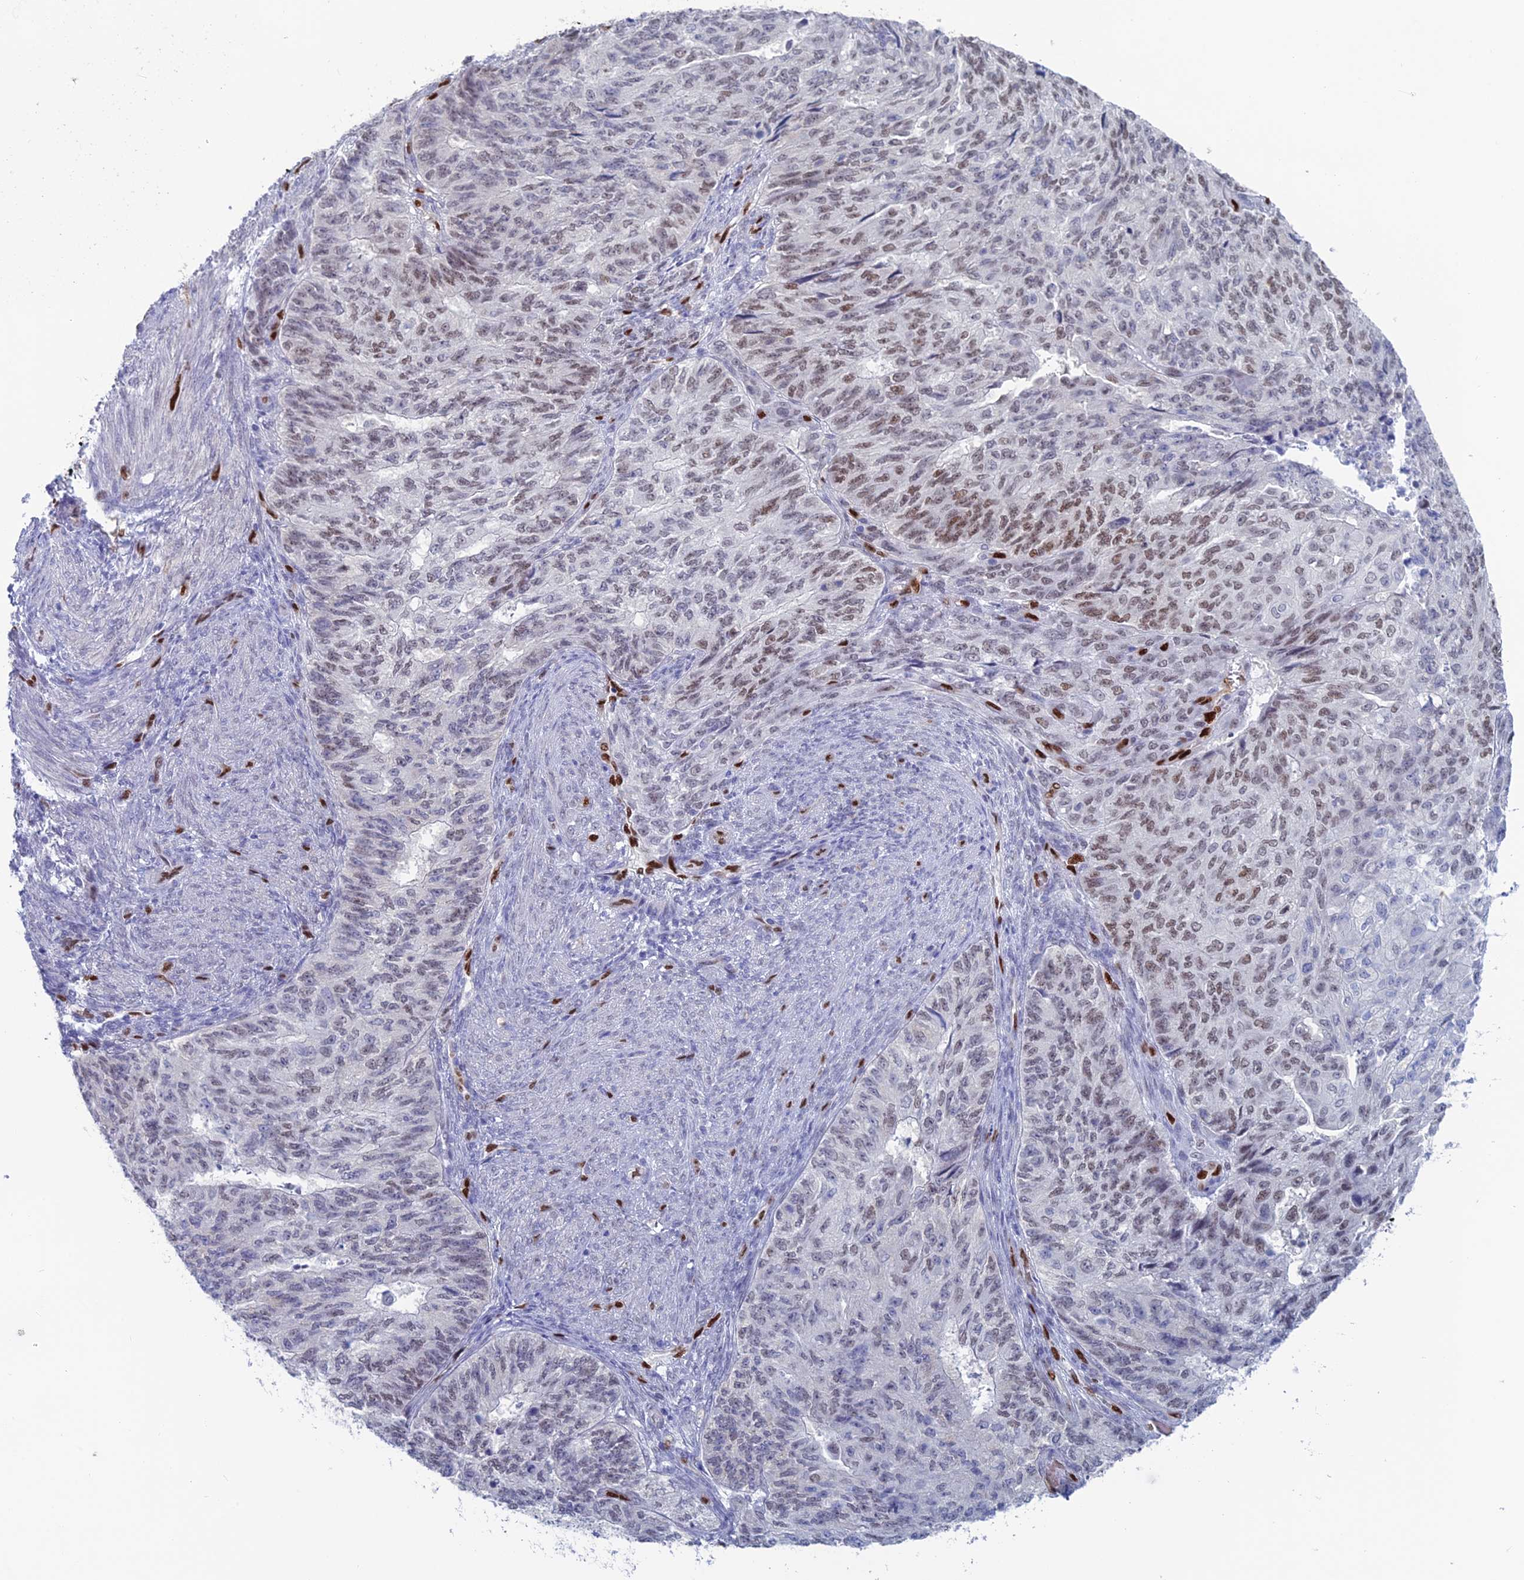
{"staining": {"intensity": "moderate", "quantity": "25%-75%", "location": "nuclear"}, "tissue": "endometrial cancer", "cell_type": "Tumor cells", "image_type": "cancer", "snomed": [{"axis": "morphology", "description": "Adenocarcinoma, NOS"}, {"axis": "topography", "description": "Endometrium"}], "caption": "Approximately 25%-75% of tumor cells in human endometrial cancer (adenocarcinoma) display moderate nuclear protein positivity as visualized by brown immunohistochemical staining.", "gene": "NOL4L", "patient": {"sex": "female", "age": 32}}